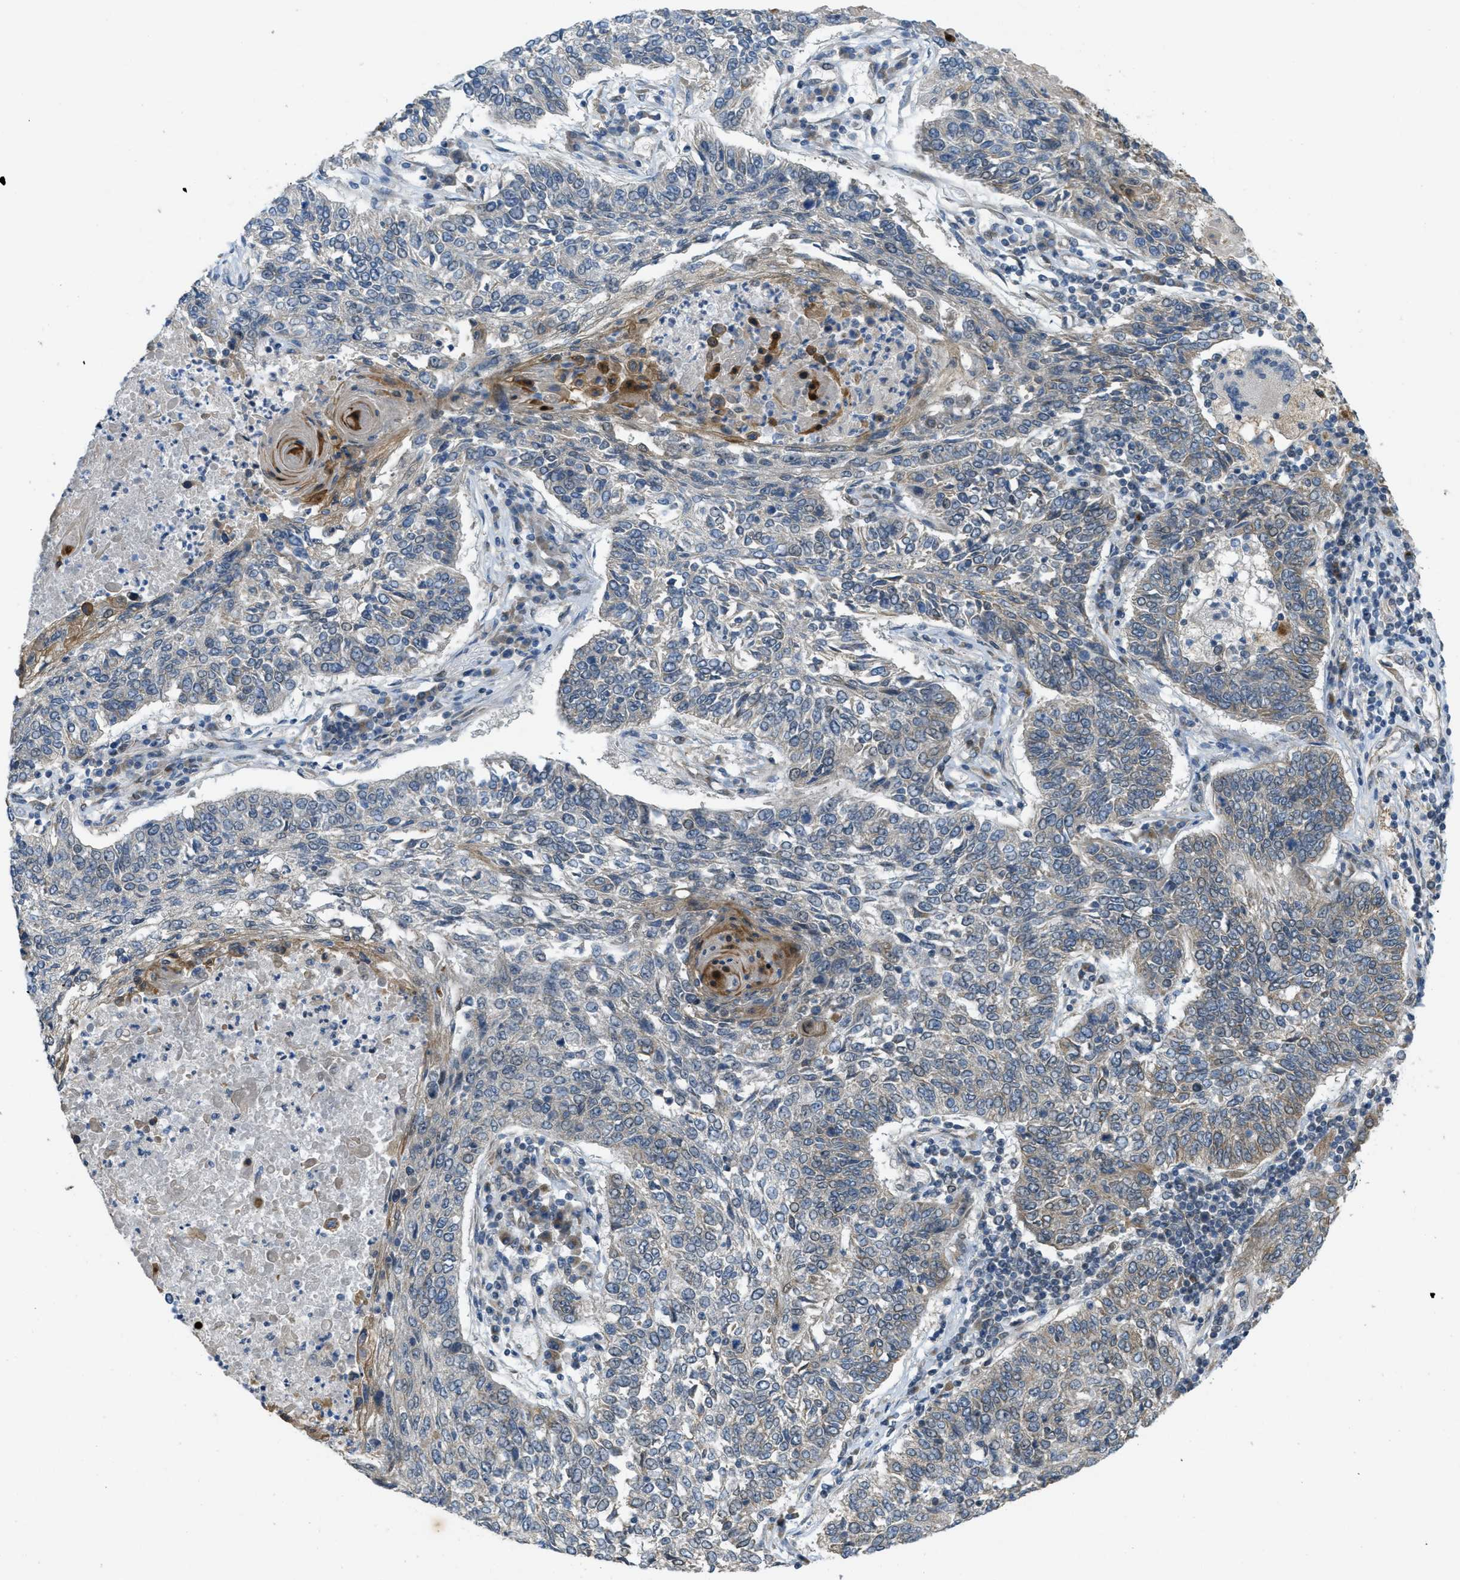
{"staining": {"intensity": "negative", "quantity": "none", "location": "none"}, "tissue": "lung cancer", "cell_type": "Tumor cells", "image_type": "cancer", "snomed": [{"axis": "morphology", "description": "Normal tissue, NOS"}, {"axis": "morphology", "description": "Squamous cell carcinoma, NOS"}, {"axis": "topography", "description": "Cartilage tissue"}, {"axis": "topography", "description": "Bronchus"}, {"axis": "topography", "description": "Lung"}], "caption": "Immunohistochemical staining of squamous cell carcinoma (lung) displays no significant expression in tumor cells.", "gene": "IFNLR1", "patient": {"sex": "female", "age": 49}}